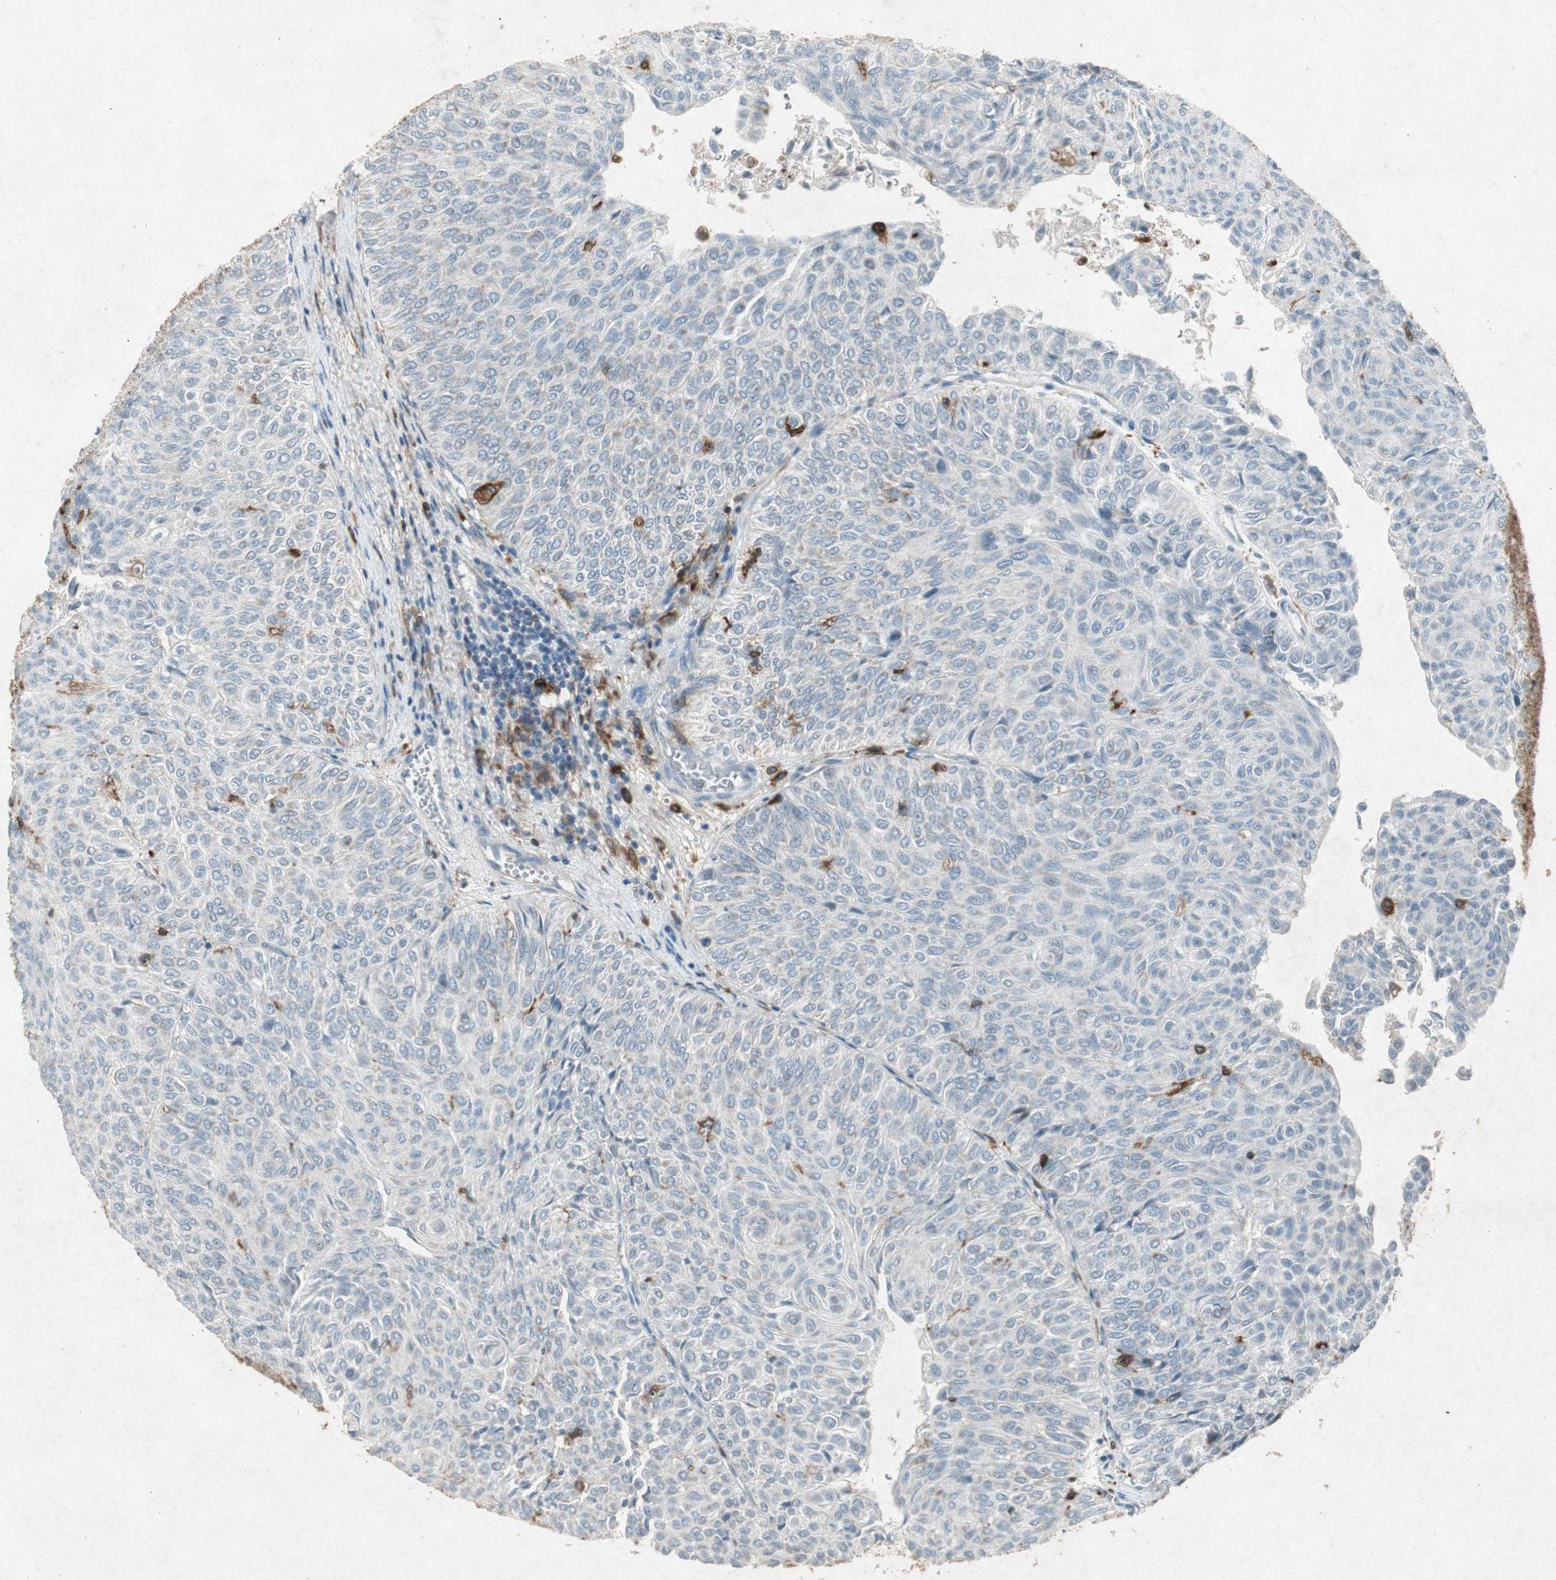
{"staining": {"intensity": "negative", "quantity": "none", "location": "none"}, "tissue": "urothelial cancer", "cell_type": "Tumor cells", "image_type": "cancer", "snomed": [{"axis": "morphology", "description": "Urothelial carcinoma, Low grade"}, {"axis": "topography", "description": "Urinary bladder"}], "caption": "Immunohistochemistry histopathology image of human urothelial cancer stained for a protein (brown), which exhibits no expression in tumor cells.", "gene": "TYROBP", "patient": {"sex": "male", "age": 78}}